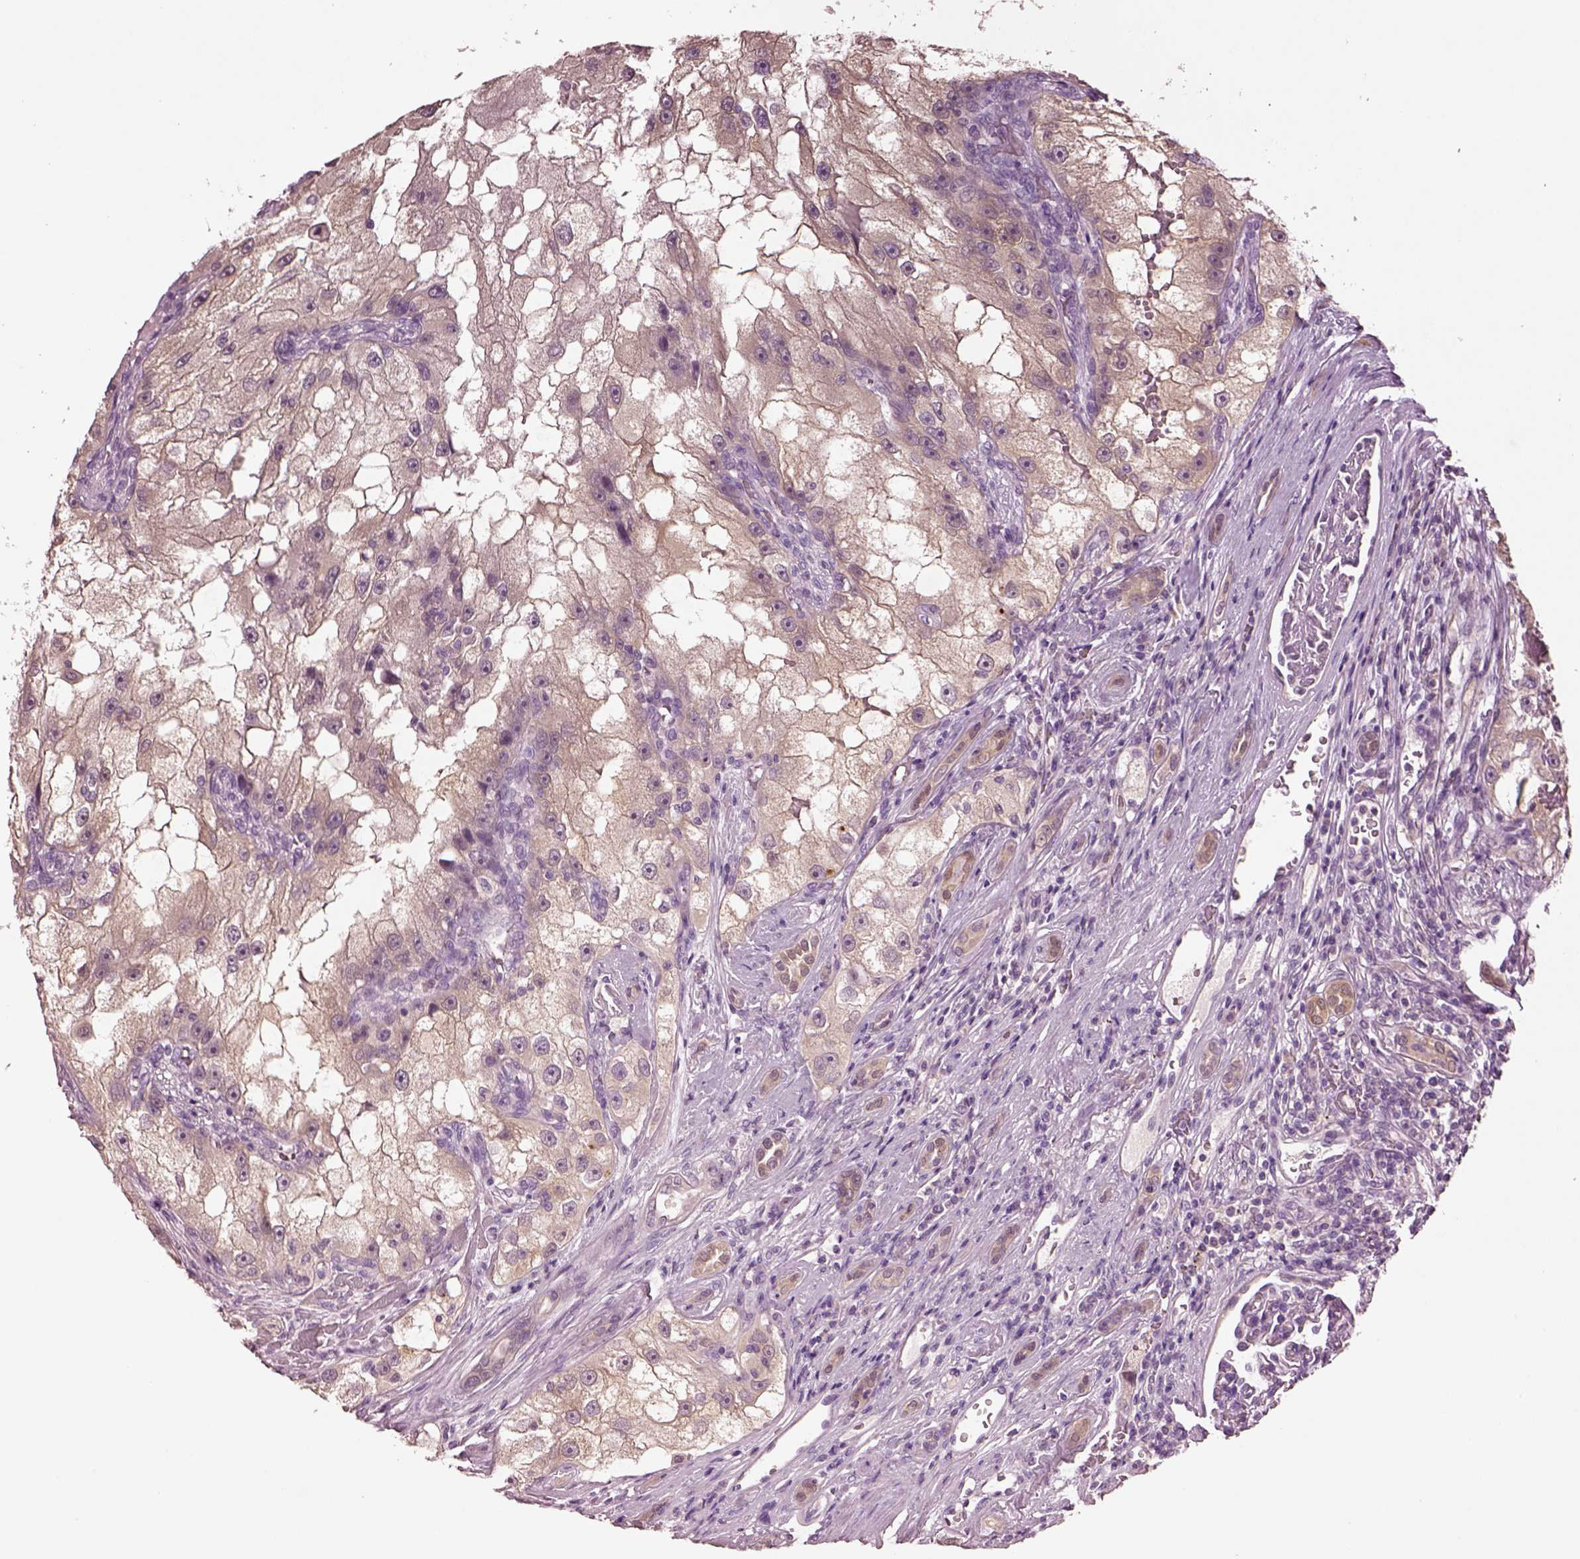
{"staining": {"intensity": "weak", "quantity": ">75%", "location": "cytoplasmic/membranous"}, "tissue": "renal cancer", "cell_type": "Tumor cells", "image_type": "cancer", "snomed": [{"axis": "morphology", "description": "Adenocarcinoma, NOS"}, {"axis": "topography", "description": "Kidney"}], "caption": "Renal cancer (adenocarcinoma) tissue displays weak cytoplasmic/membranous expression in approximately >75% of tumor cells, visualized by immunohistochemistry. (Brightfield microscopy of DAB IHC at high magnification).", "gene": "CLPSL1", "patient": {"sex": "male", "age": 63}}